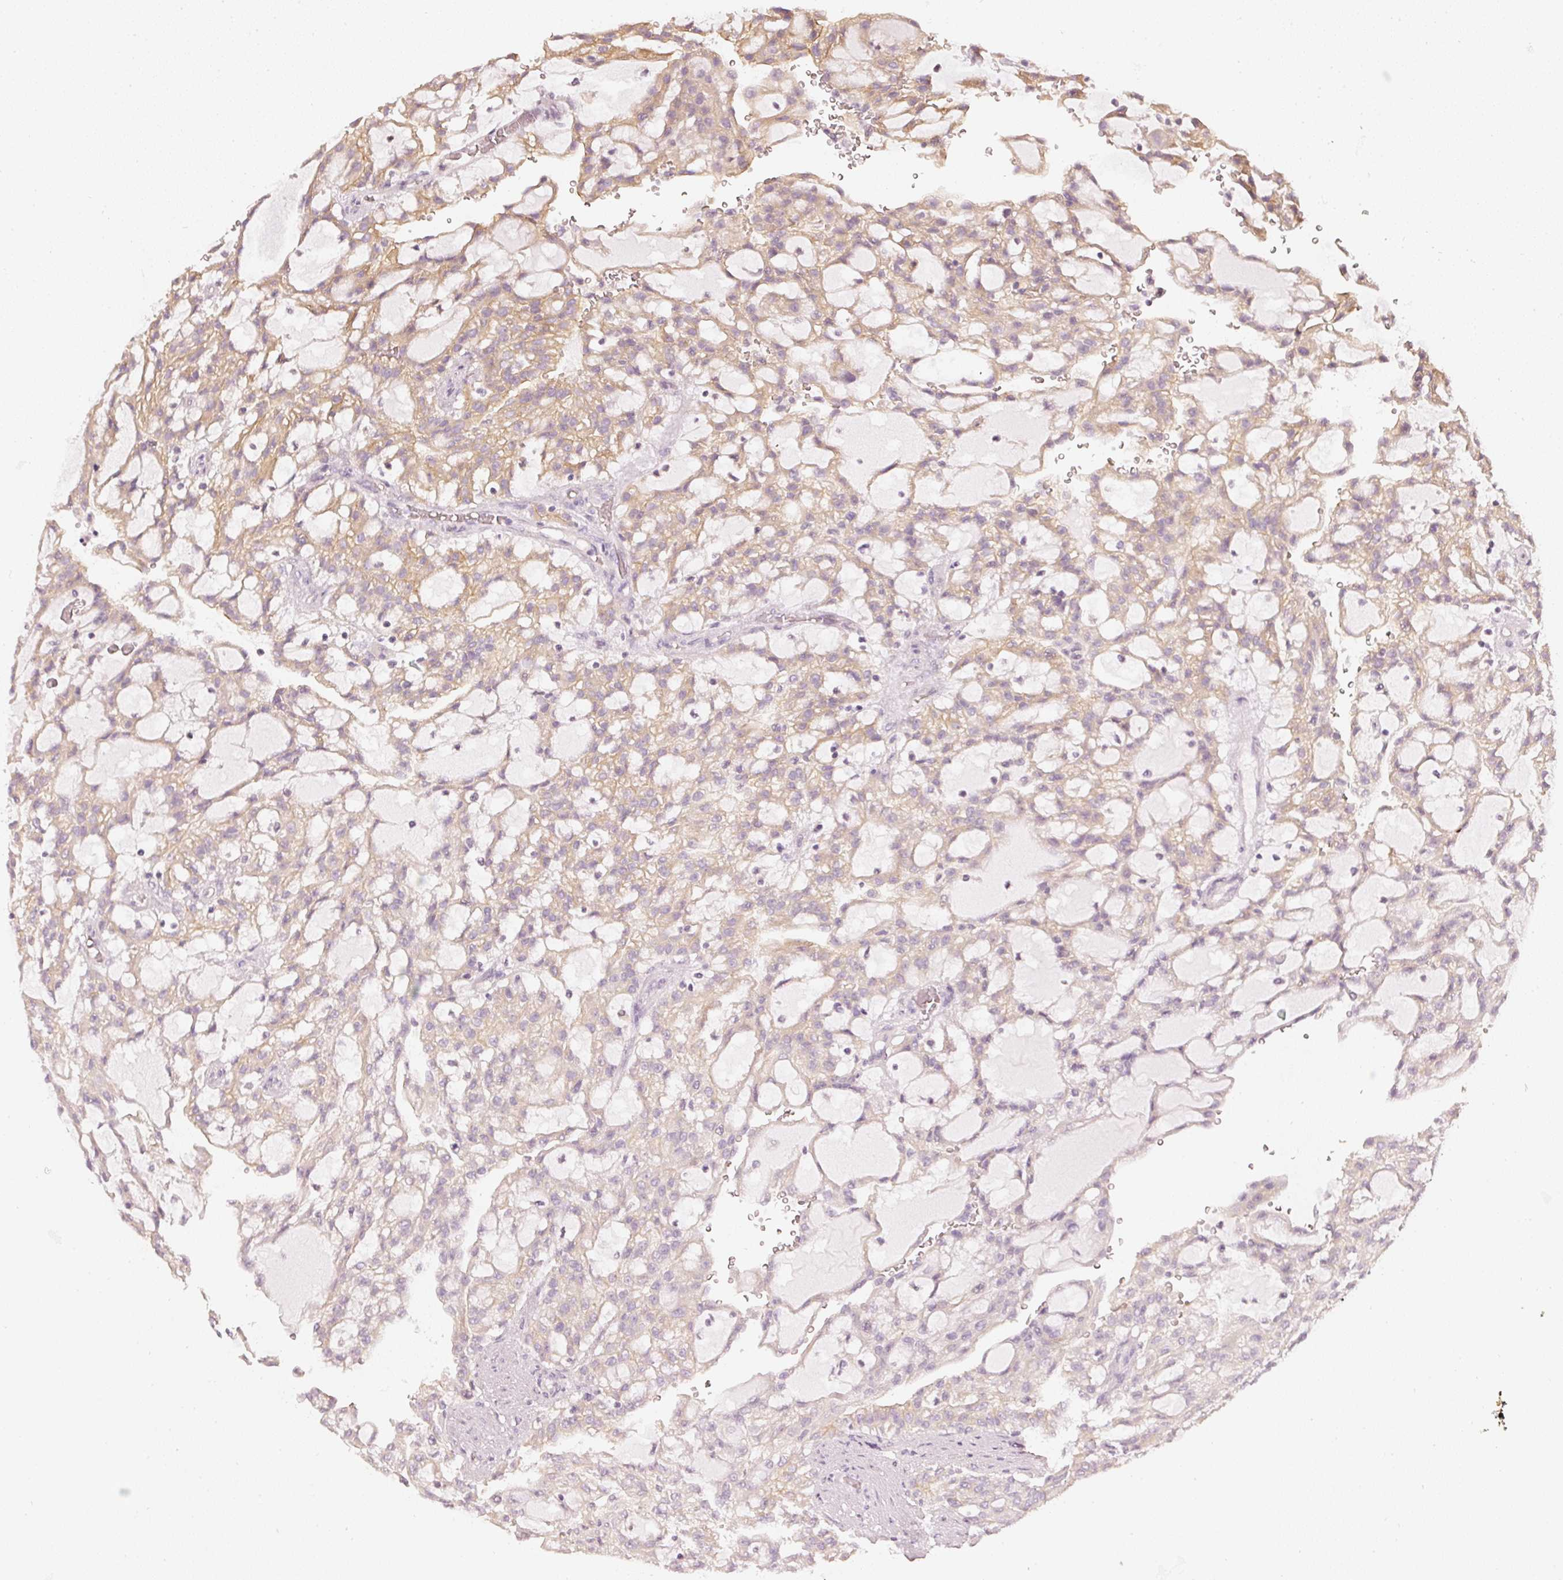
{"staining": {"intensity": "moderate", "quantity": "25%-75%", "location": "cytoplasmic/membranous"}, "tissue": "renal cancer", "cell_type": "Tumor cells", "image_type": "cancer", "snomed": [{"axis": "morphology", "description": "Adenocarcinoma, NOS"}, {"axis": "topography", "description": "Kidney"}], "caption": "IHC (DAB) staining of renal cancer reveals moderate cytoplasmic/membranous protein positivity in about 25%-75% of tumor cells.", "gene": "CNP", "patient": {"sex": "male", "age": 63}}